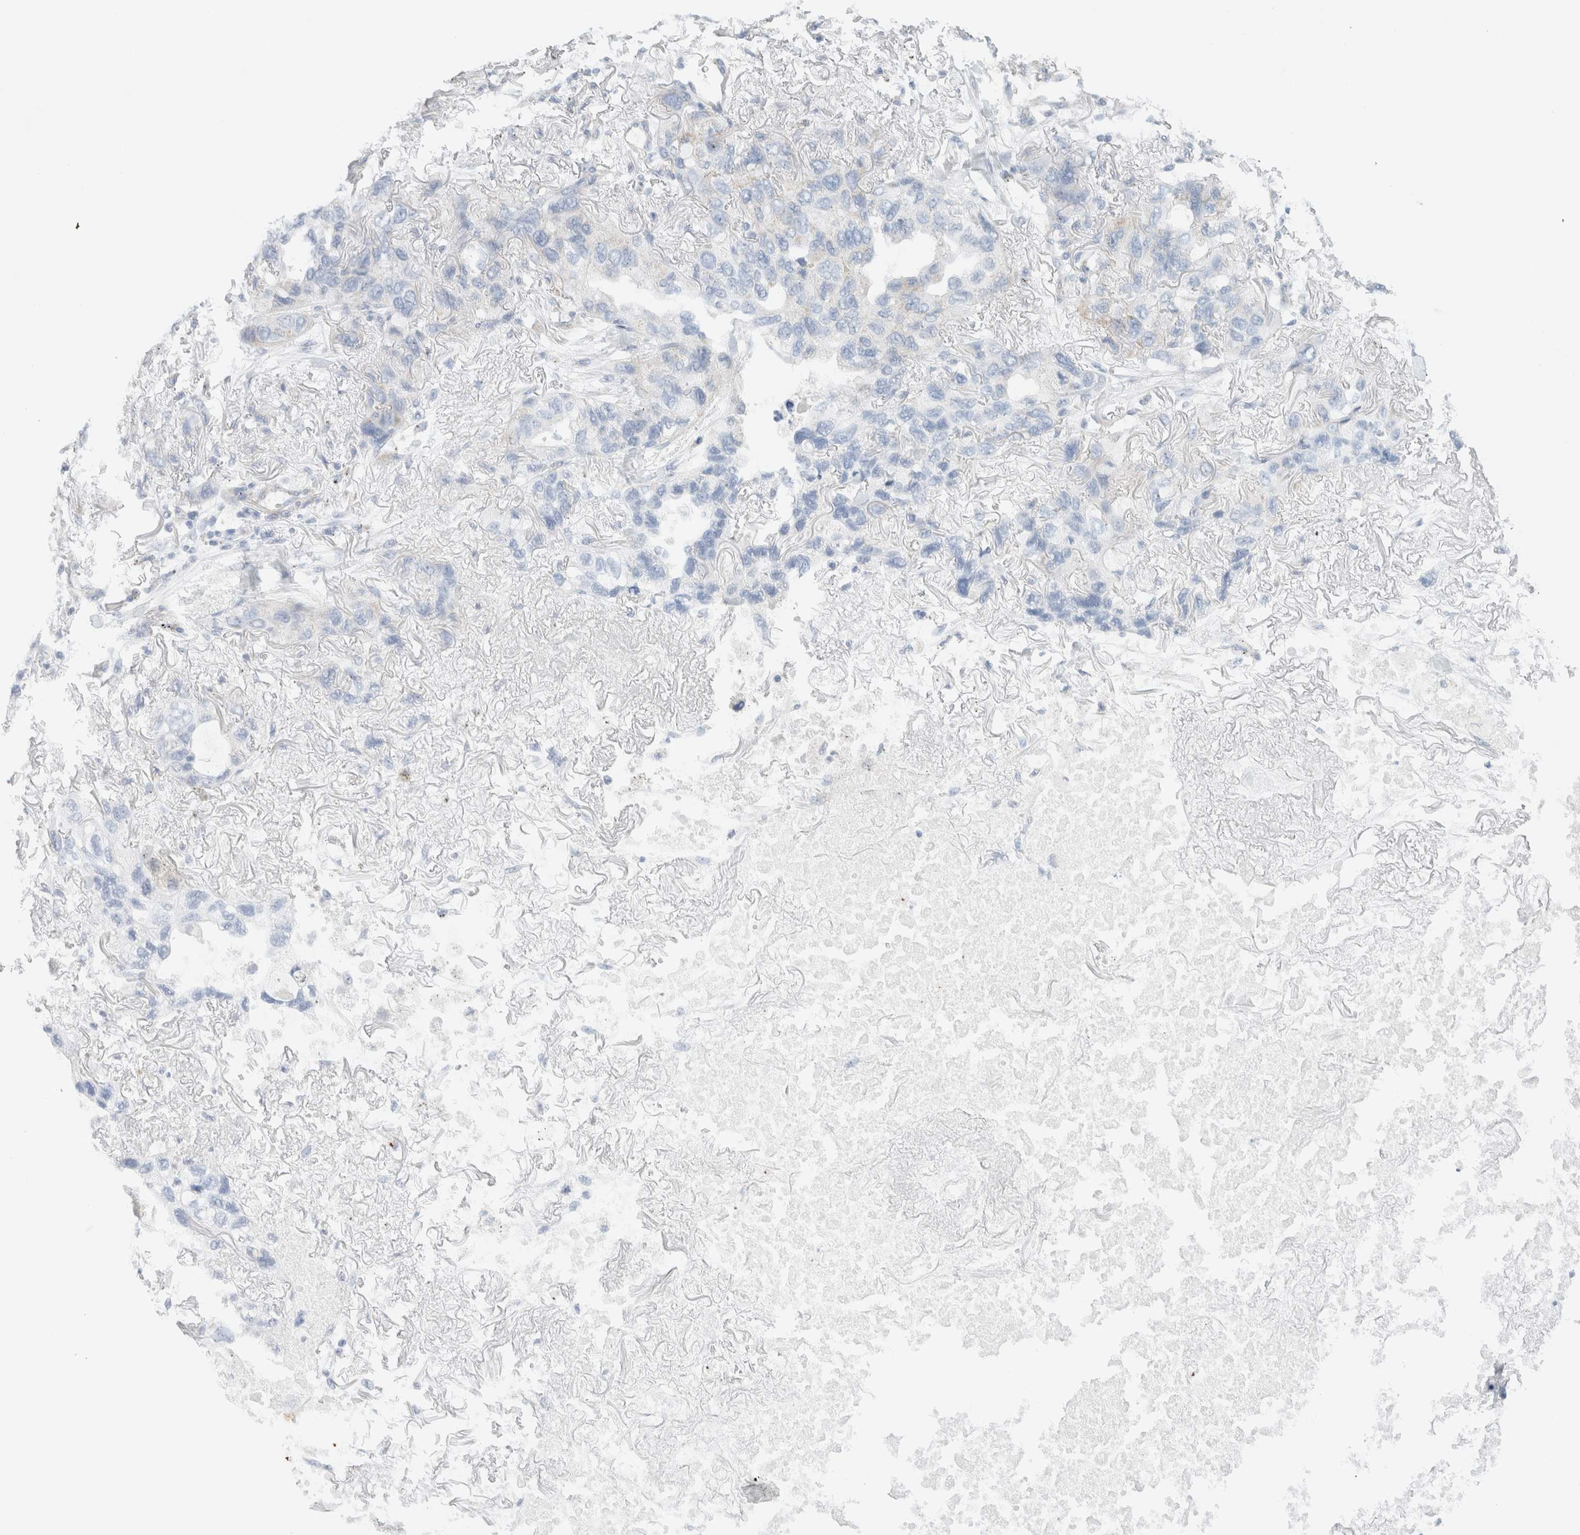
{"staining": {"intensity": "weak", "quantity": "<25%", "location": "cytoplasmic/membranous"}, "tissue": "lung cancer", "cell_type": "Tumor cells", "image_type": "cancer", "snomed": [{"axis": "morphology", "description": "Squamous cell carcinoma, NOS"}, {"axis": "topography", "description": "Lung"}], "caption": "Image shows no protein expression in tumor cells of squamous cell carcinoma (lung) tissue.", "gene": "MRM3", "patient": {"sex": "female", "age": 73}}